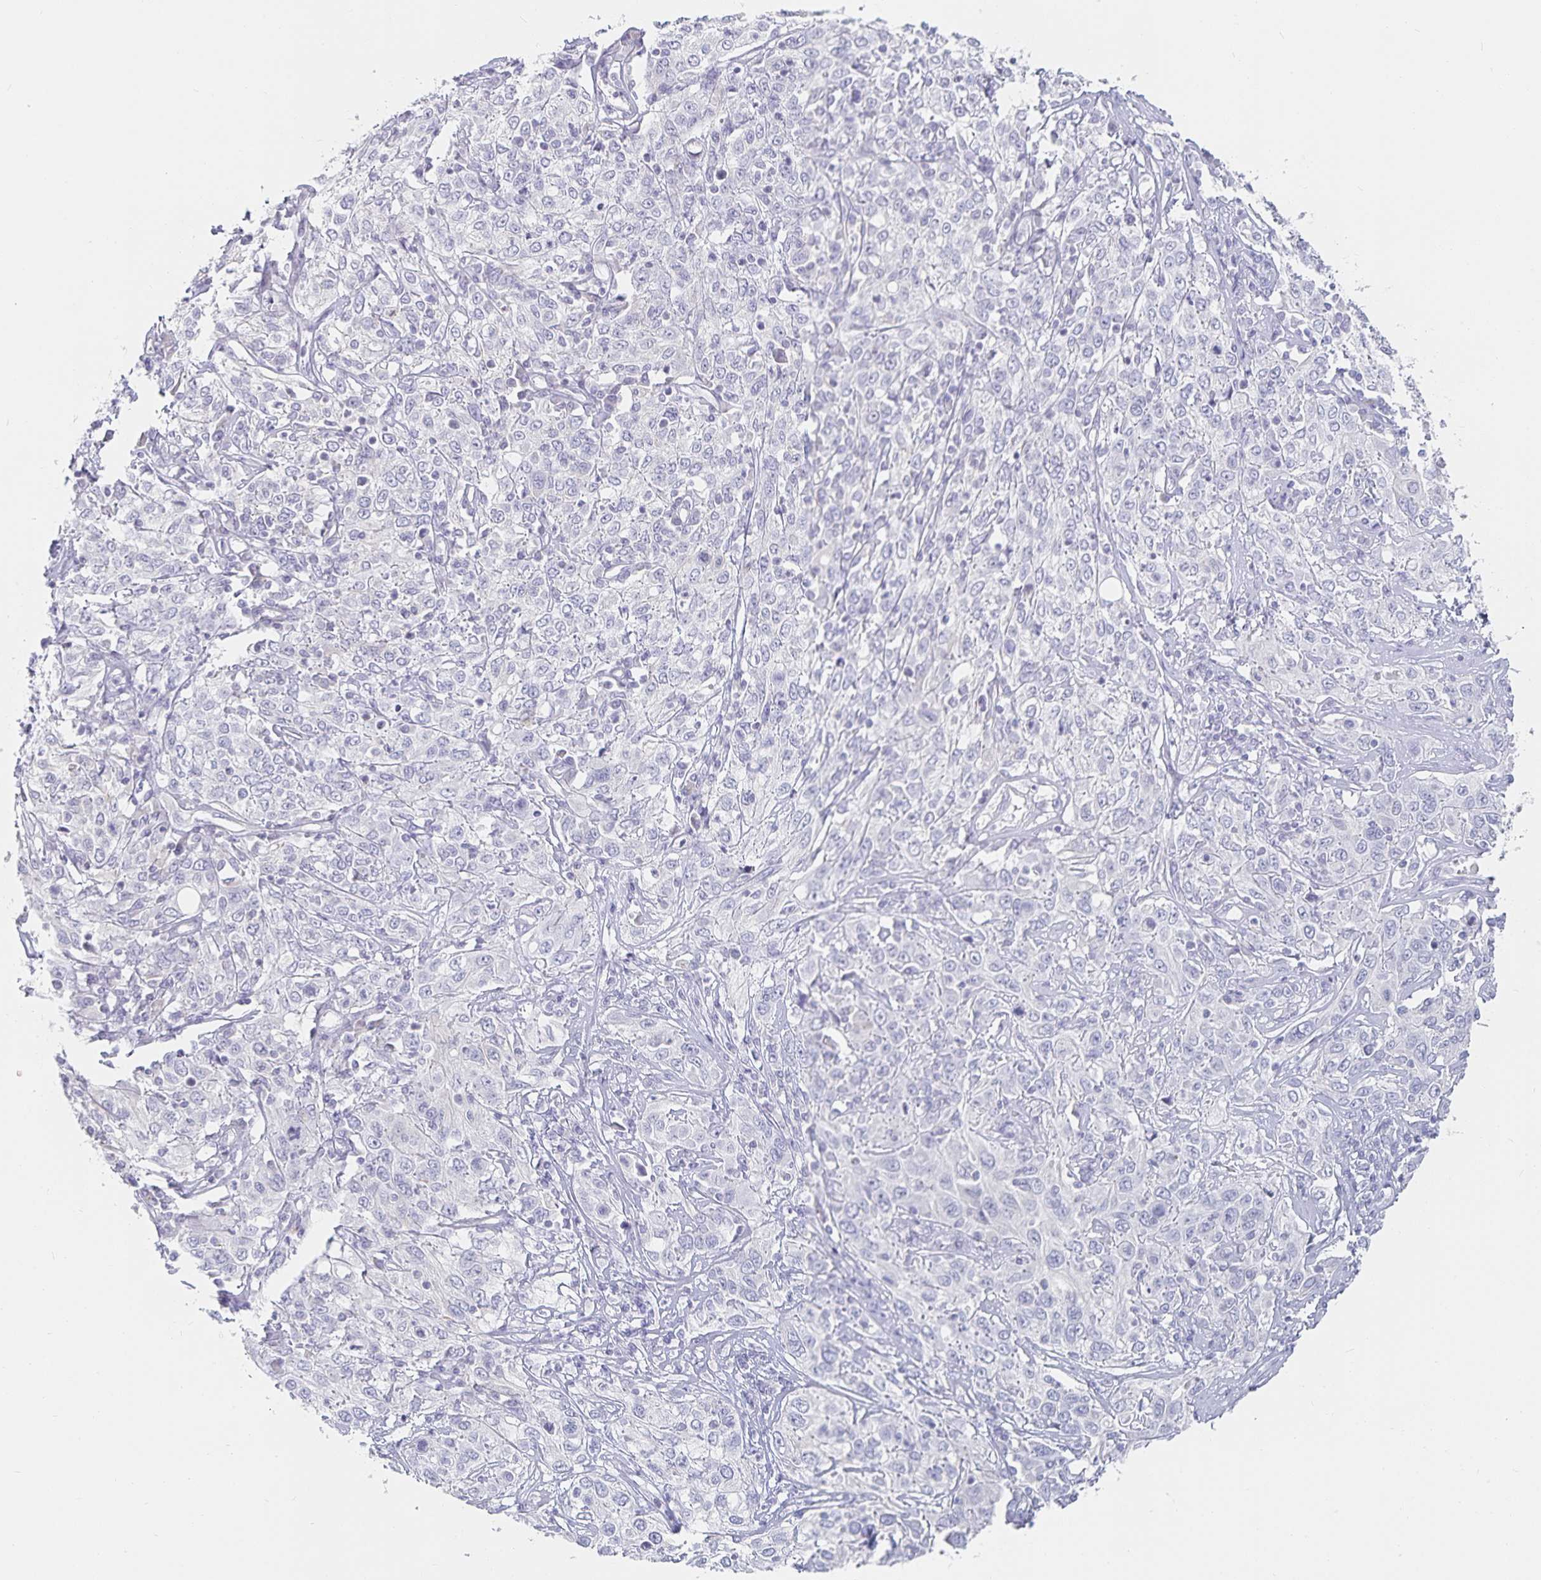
{"staining": {"intensity": "negative", "quantity": "none", "location": "none"}, "tissue": "cervical cancer", "cell_type": "Tumor cells", "image_type": "cancer", "snomed": [{"axis": "morphology", "description": "Squamous cell carcinoma, NOS"}, {"axis": "topography", "description": "Cervix"}], "caption": "The micrograph reveals no staining of tumor cells in cervical squamous cell carcinoma. Nuclei are stained in blue.", "gene": "SFTPA1", "patient": {"sex": "female", "age": 46}}